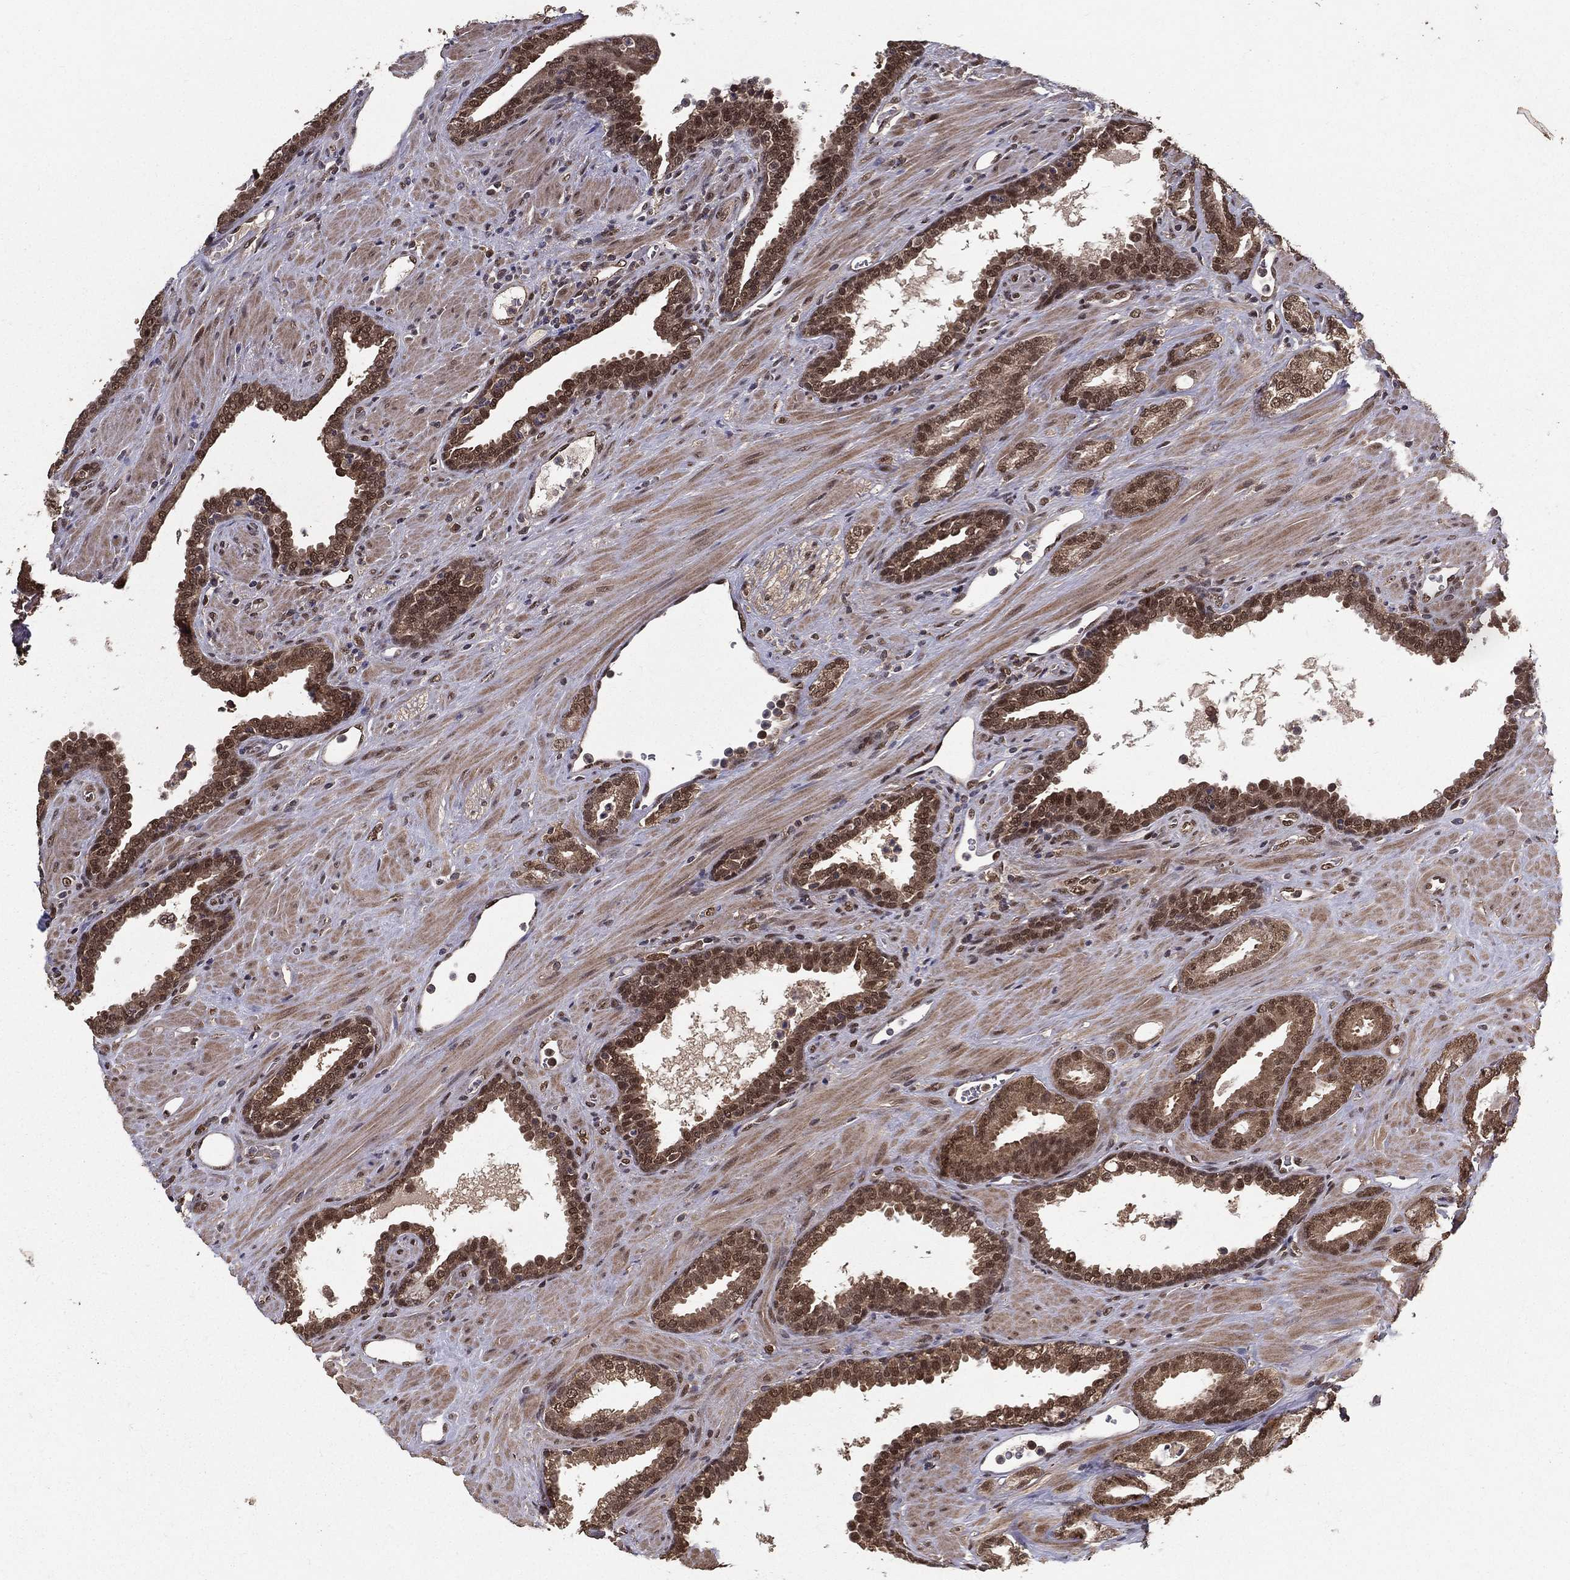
{"staining": {"intensity": "moderate", "quantity": ">75%", "location": "cytoplasmic/membranous,nuclear"}, "tissue": "prostate cancer", "cell_type": "Tumor cells", "image_type": "cancer", "snomed": [{"axis": "morphology", "description": "Adenocarcinoma, Low grade"}, {"axis": "topography", "description": "Prostate"}], "caption": "Prostate low-grade adenocarcinoma was stained to show a protein in brown. There is medium levels of moderate cytoplasmic/membranous and nuclear staining in about >75% of tumor cells.", "gene": "CARM1", "patient": {"sex": "male", "age": 61}}